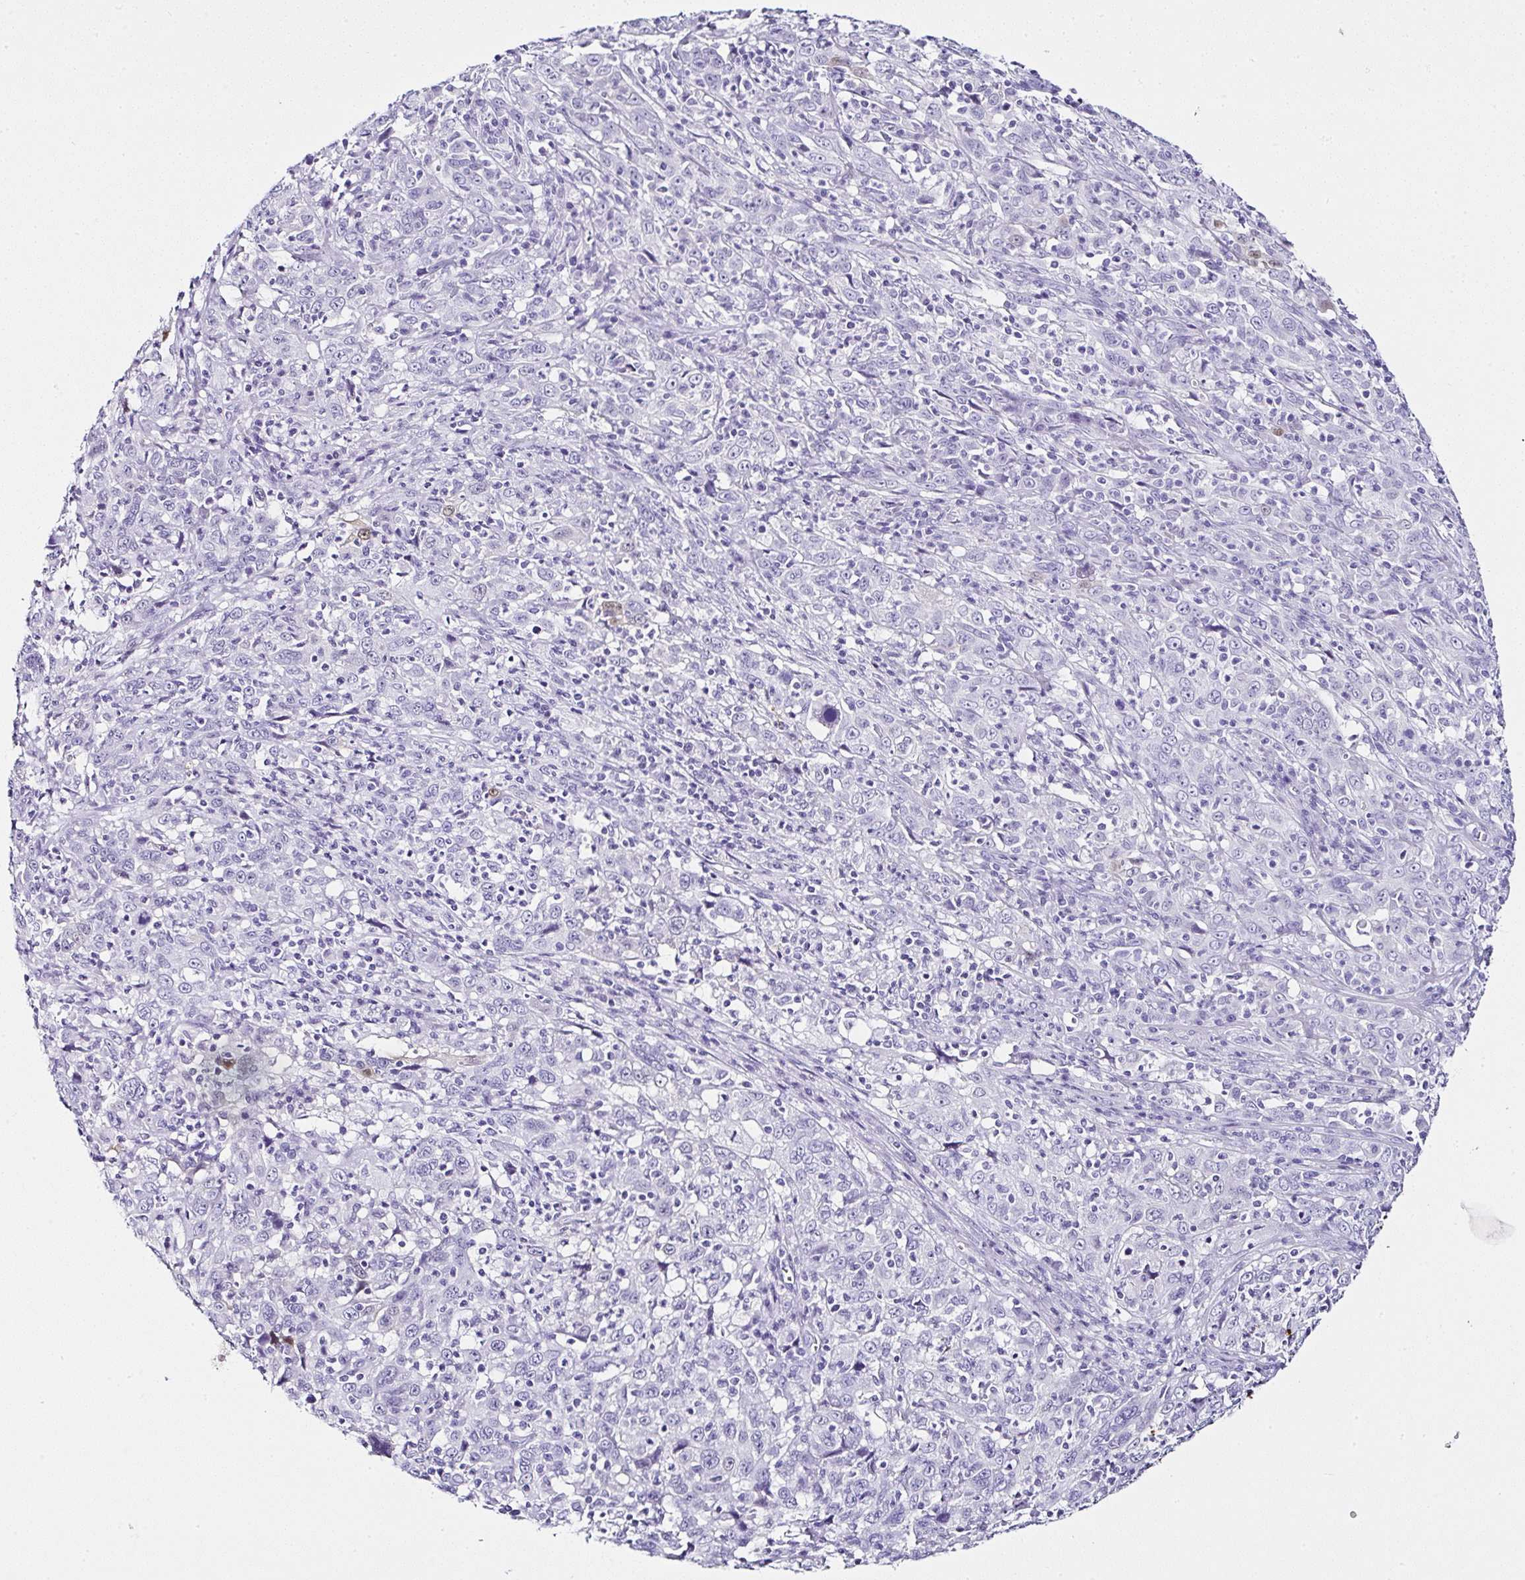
{"staining": {"intensity": "moderate", "quantity": "<25%", "location": "nuclear"}, "tissue": "cervical cancer", "cell_type": "Tumor cells", "image_type": "cancer", "snomed": [{"axis": "morphology", "description": "Squamous cell carcinoma, NOS"}, {"axis": "topography", "description": "Cervix"}], "caption": "Human cervical cancer (squamous cell carcinoma) stained for a protein (brown) displays moderate nuclear positive positivity in approximately <25% of tumor cells.", "gene": "SERPINB3", "patient": {"sex": "female", "age": 46}}